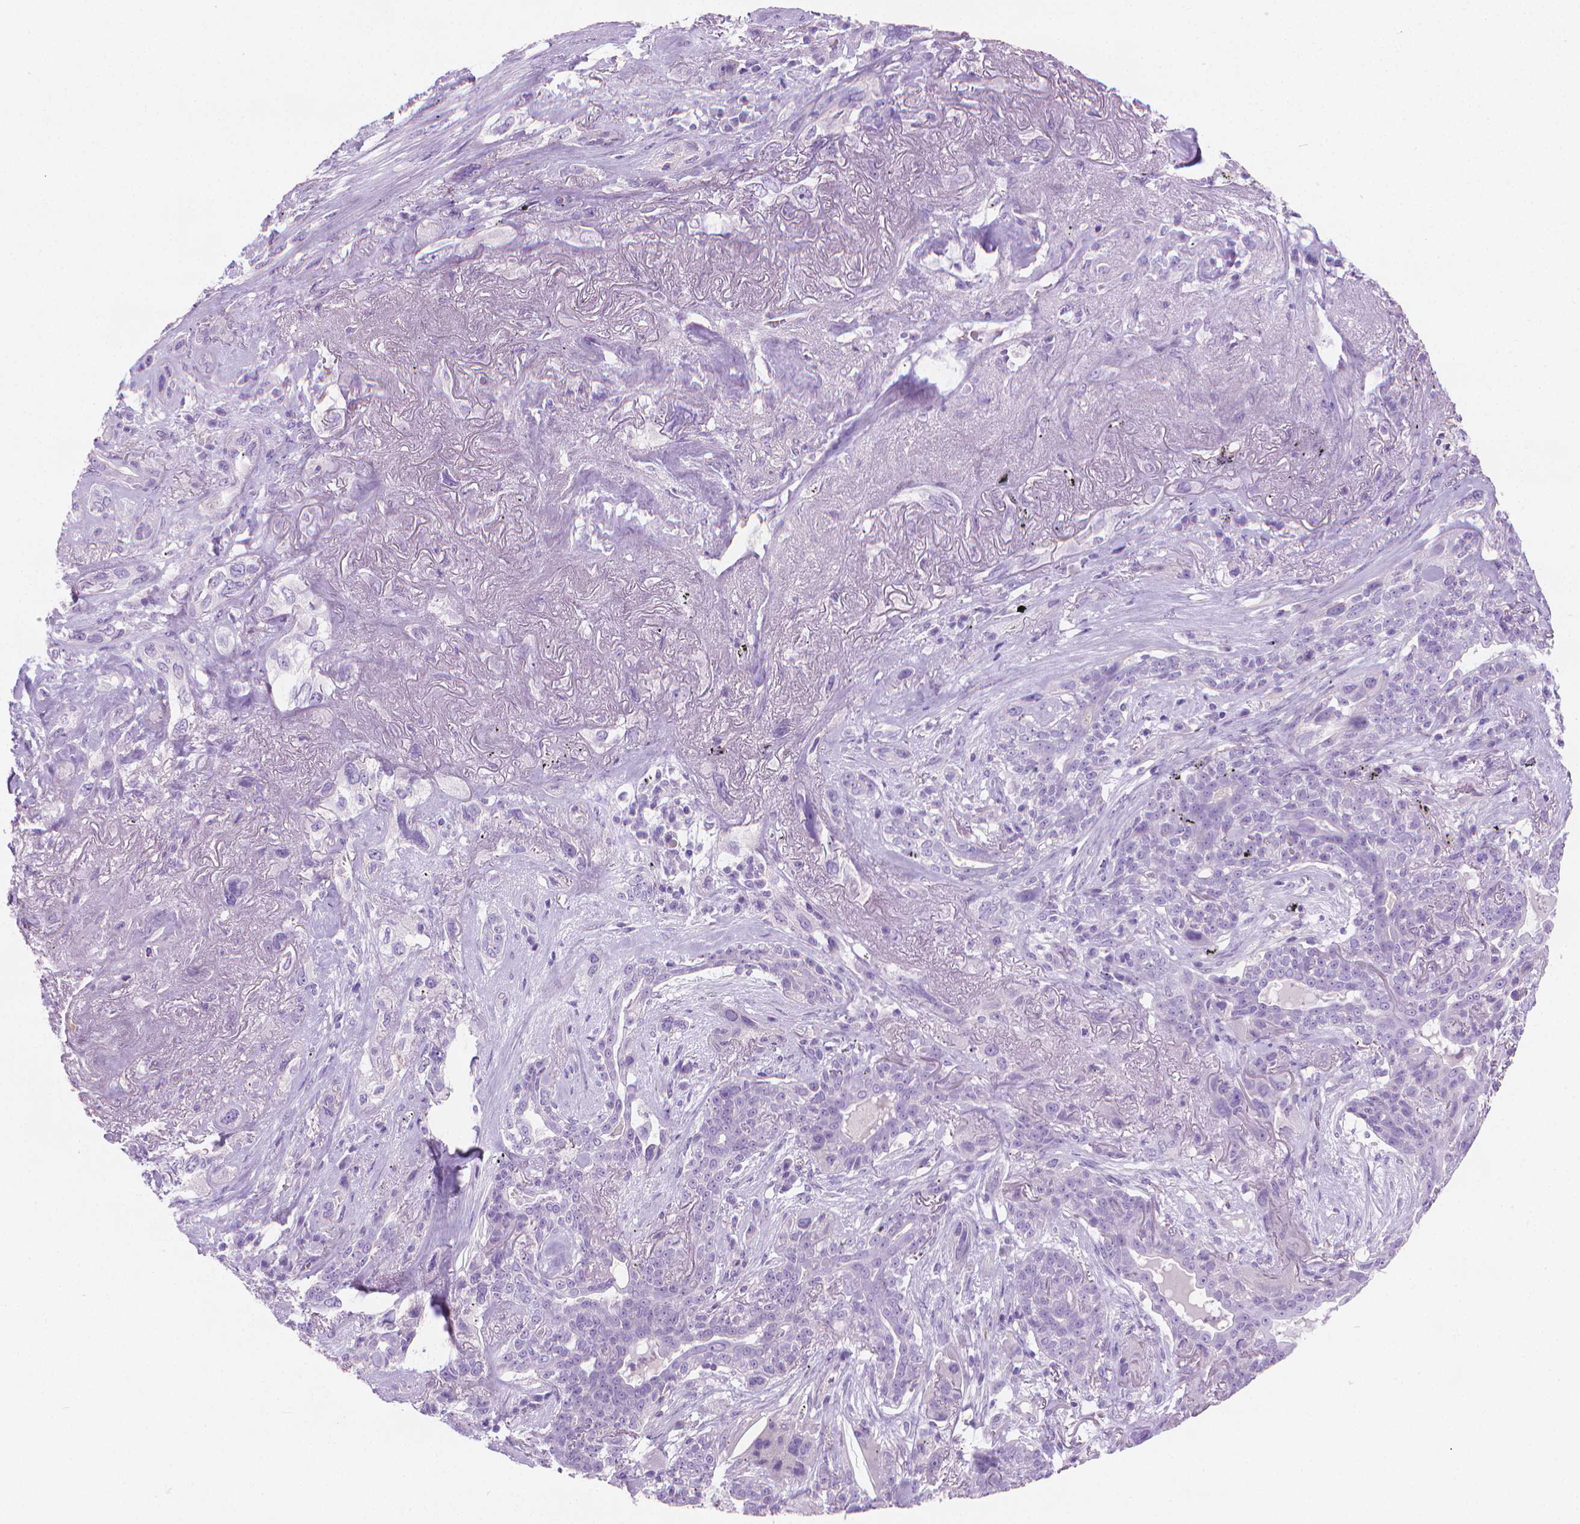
{"staining": {"intensity": "negative", "quantity": "none", "location": "none"}, "tissue": "lung cancer", "cell_type": "Tumor cells", "image_type": "cancer", "snomed": [{"axis": "morphology", "description": "Squamous cell carcinoma, NOS"}, {"axis": "topography", "description": "Lung"}], "caption": "Immunohistochemical staining of lung squamous cell carcinoma exhibits no significant expression in tumor cells.", "gene": "FASN", "patient": {"sex": "female", "age": 70}}